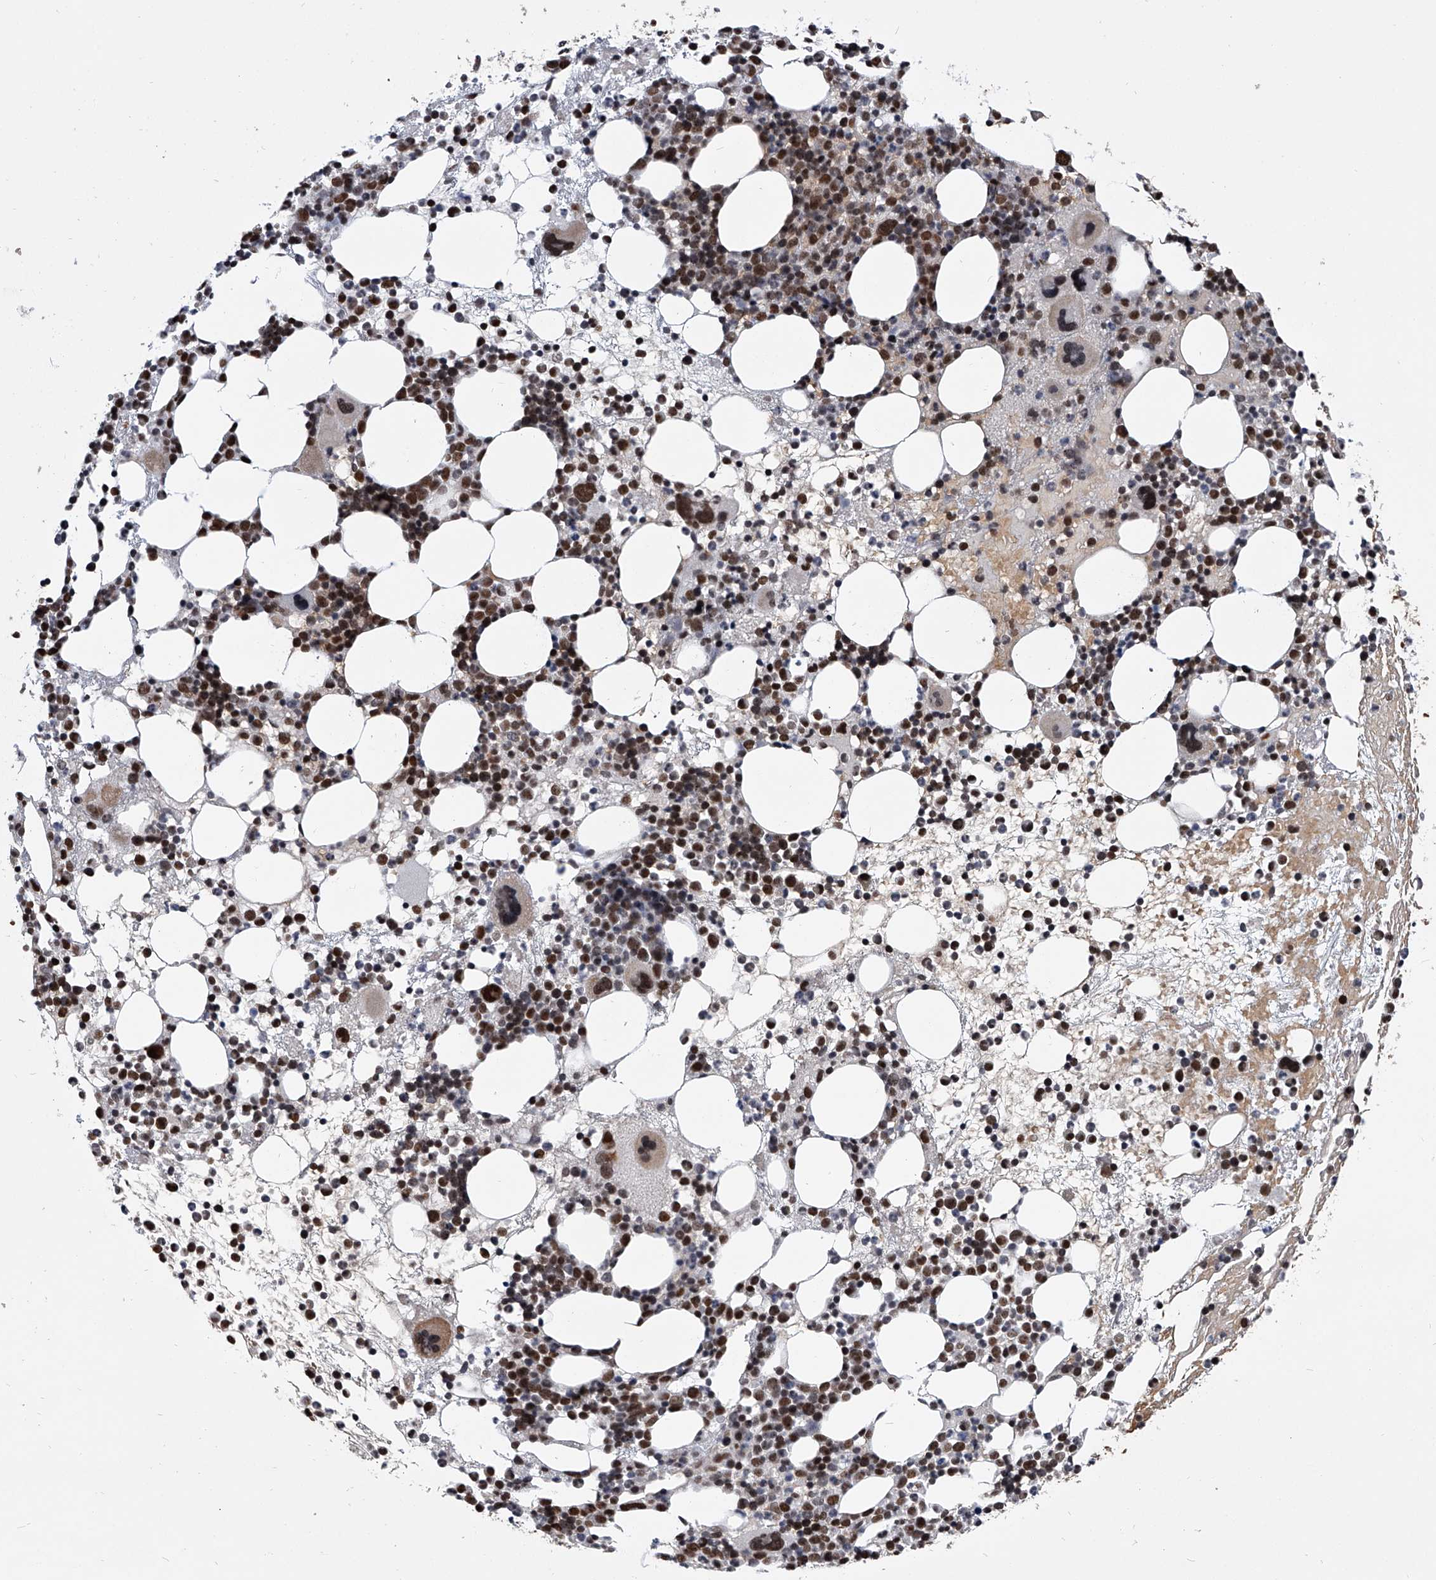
{"staining": {"intensity": "strong", "quantity": ">75%", "location": "nuclear"}, "tissue": "bone marrow", "cell_type": "Hematopoietic cells", "image_type": "normal", "snomed": [{"axis": "morphology", "description": "Normal tissue, NOS"}, {"axis": "topography", "description": "Bone marrow"}], "caption": "The photomicrograph shows staining of normal bone marrow, revealing strong nuclear protein positivity (brown color) within hematopoietic cells.", "gene": "SIM2", "patient": {"sex": "female", "age": 57}}